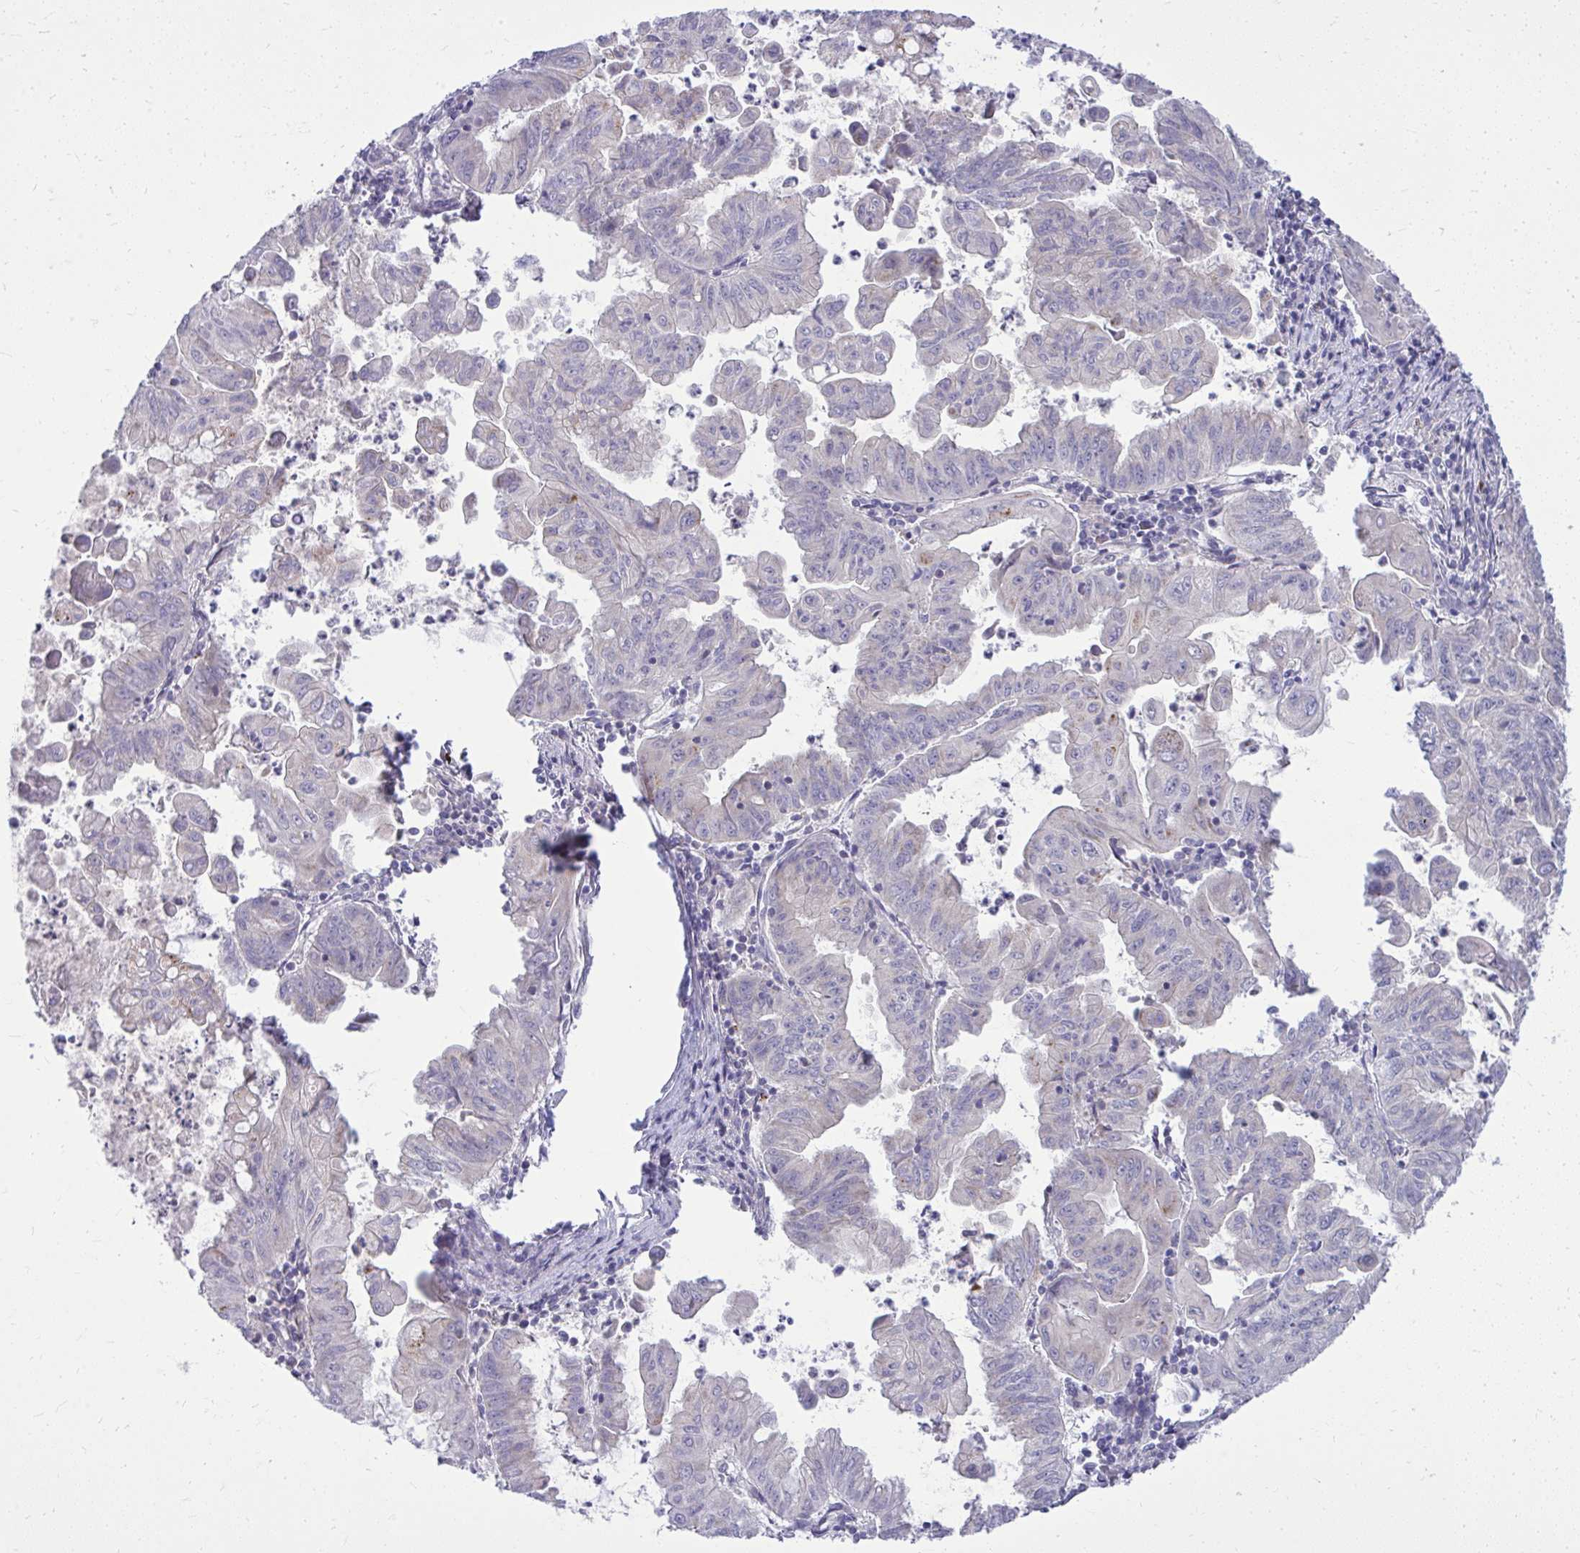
{"staining": {"intensity": "negative", "quantity": "none", "location": "none"}, "tissue": "stomach cancer", "cell_type": "Tumor cells", "image_type": "cancer", "snomed": [{"axis": "morphology", "description": "Adenocarcinoma, NOS"}, {"axis": "topography", "description": "Stomach, upper"}], "caption": "The immunohistochemistry micrograph has no significant expression in tumor cells of stomach cancer tissue.", "gene": "DPY19L1", "patient": {"sex": "male", "age": 80}}